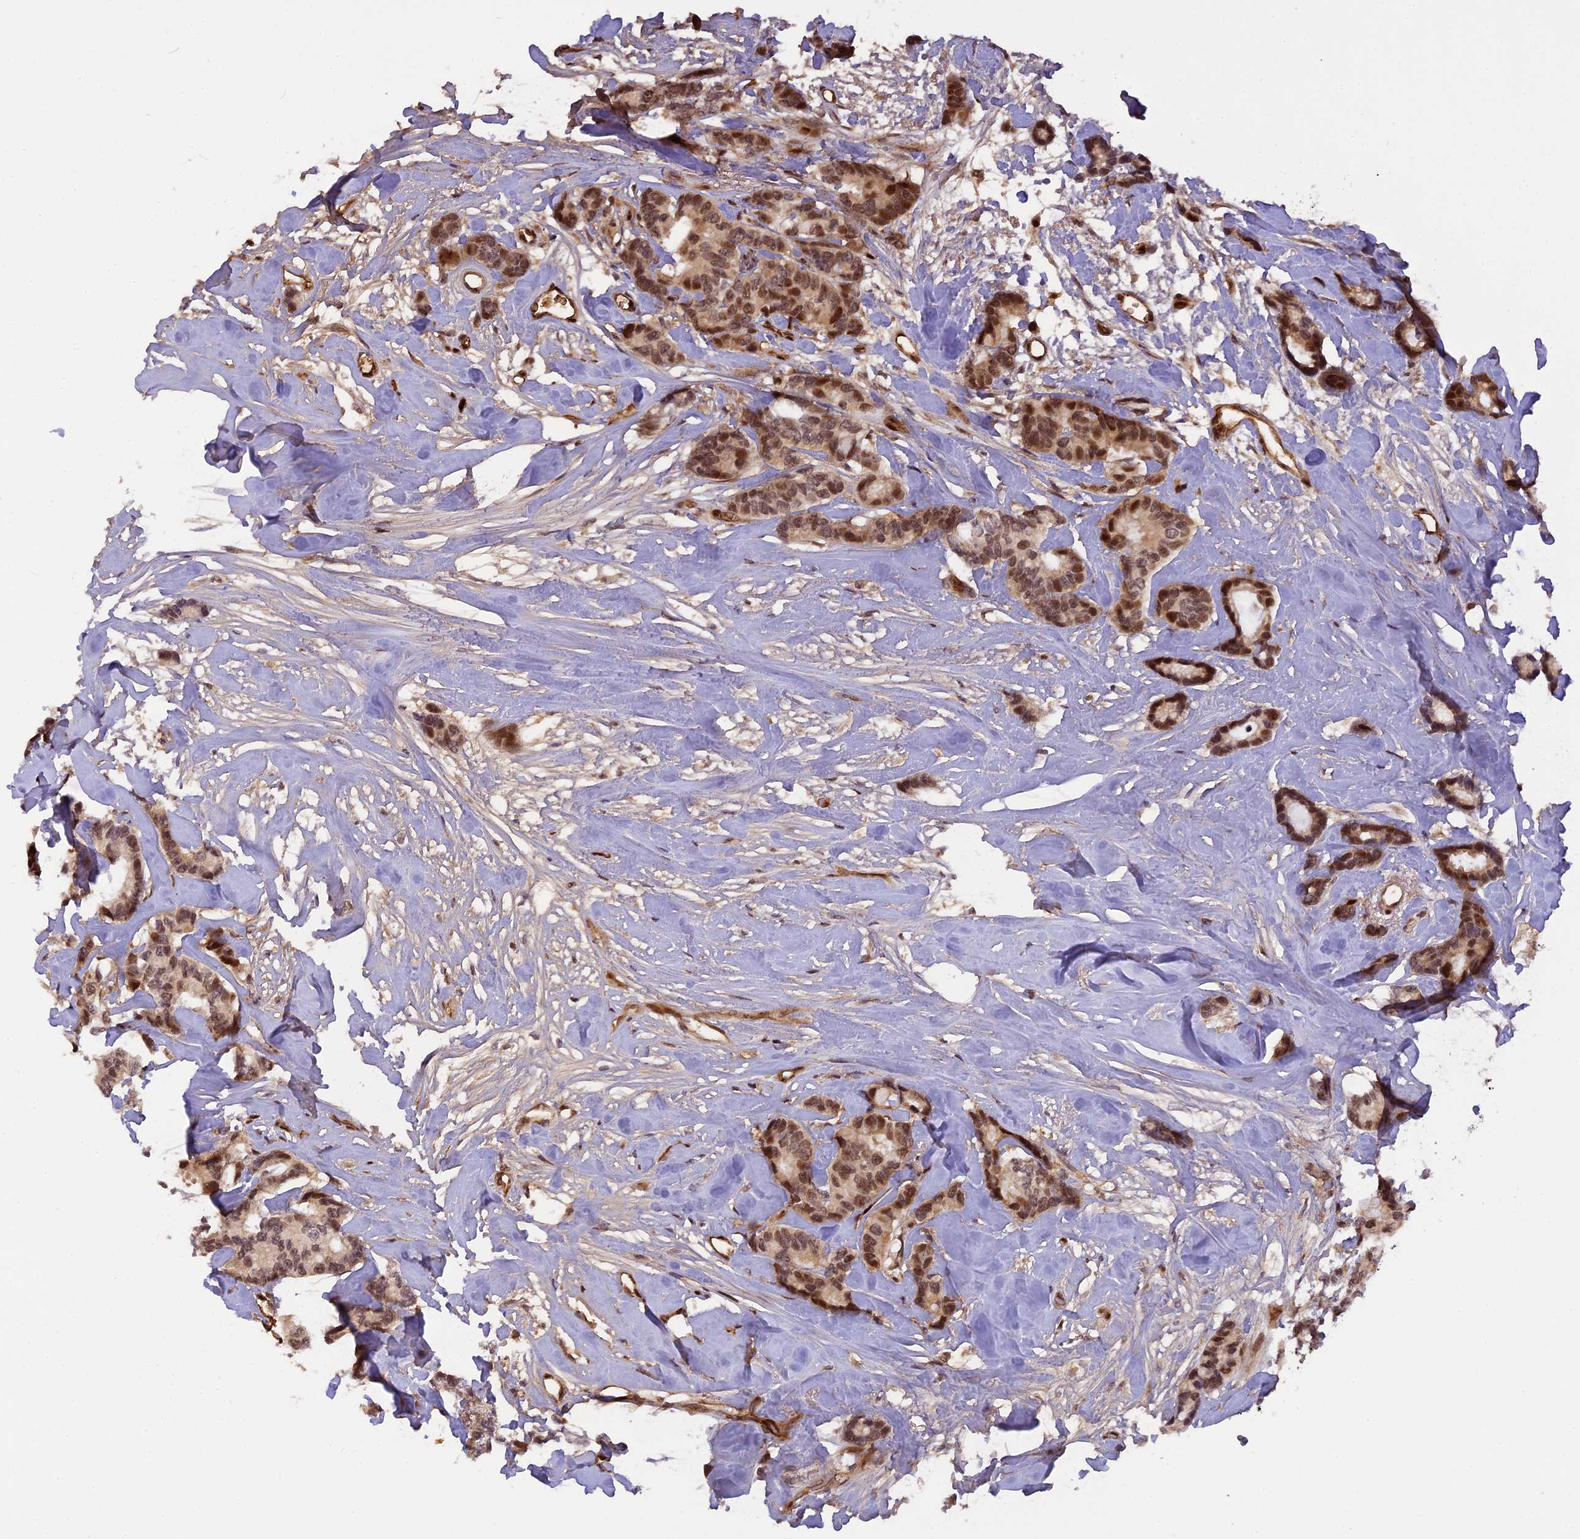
{"staining": {"intensity": "moderate", "quantity": ">75%", "location": "nuclear"}, "tissue": "breast cancer", "cell_type": "Tumor cells", "image_type": "cancer", "snomed": [{"axis": "morphology", "description": "Duct carcinoma"}, {"axis": "topography", "description": "Breast"}], "caption": "Breast infiltrating ductal carcinoma stained for a protein (brown) displays moderate nuclear positive expression in approximately >75% of tumor cells.", "gene": "MICALL1", "patient": {"sex": "female", "age": 87}}